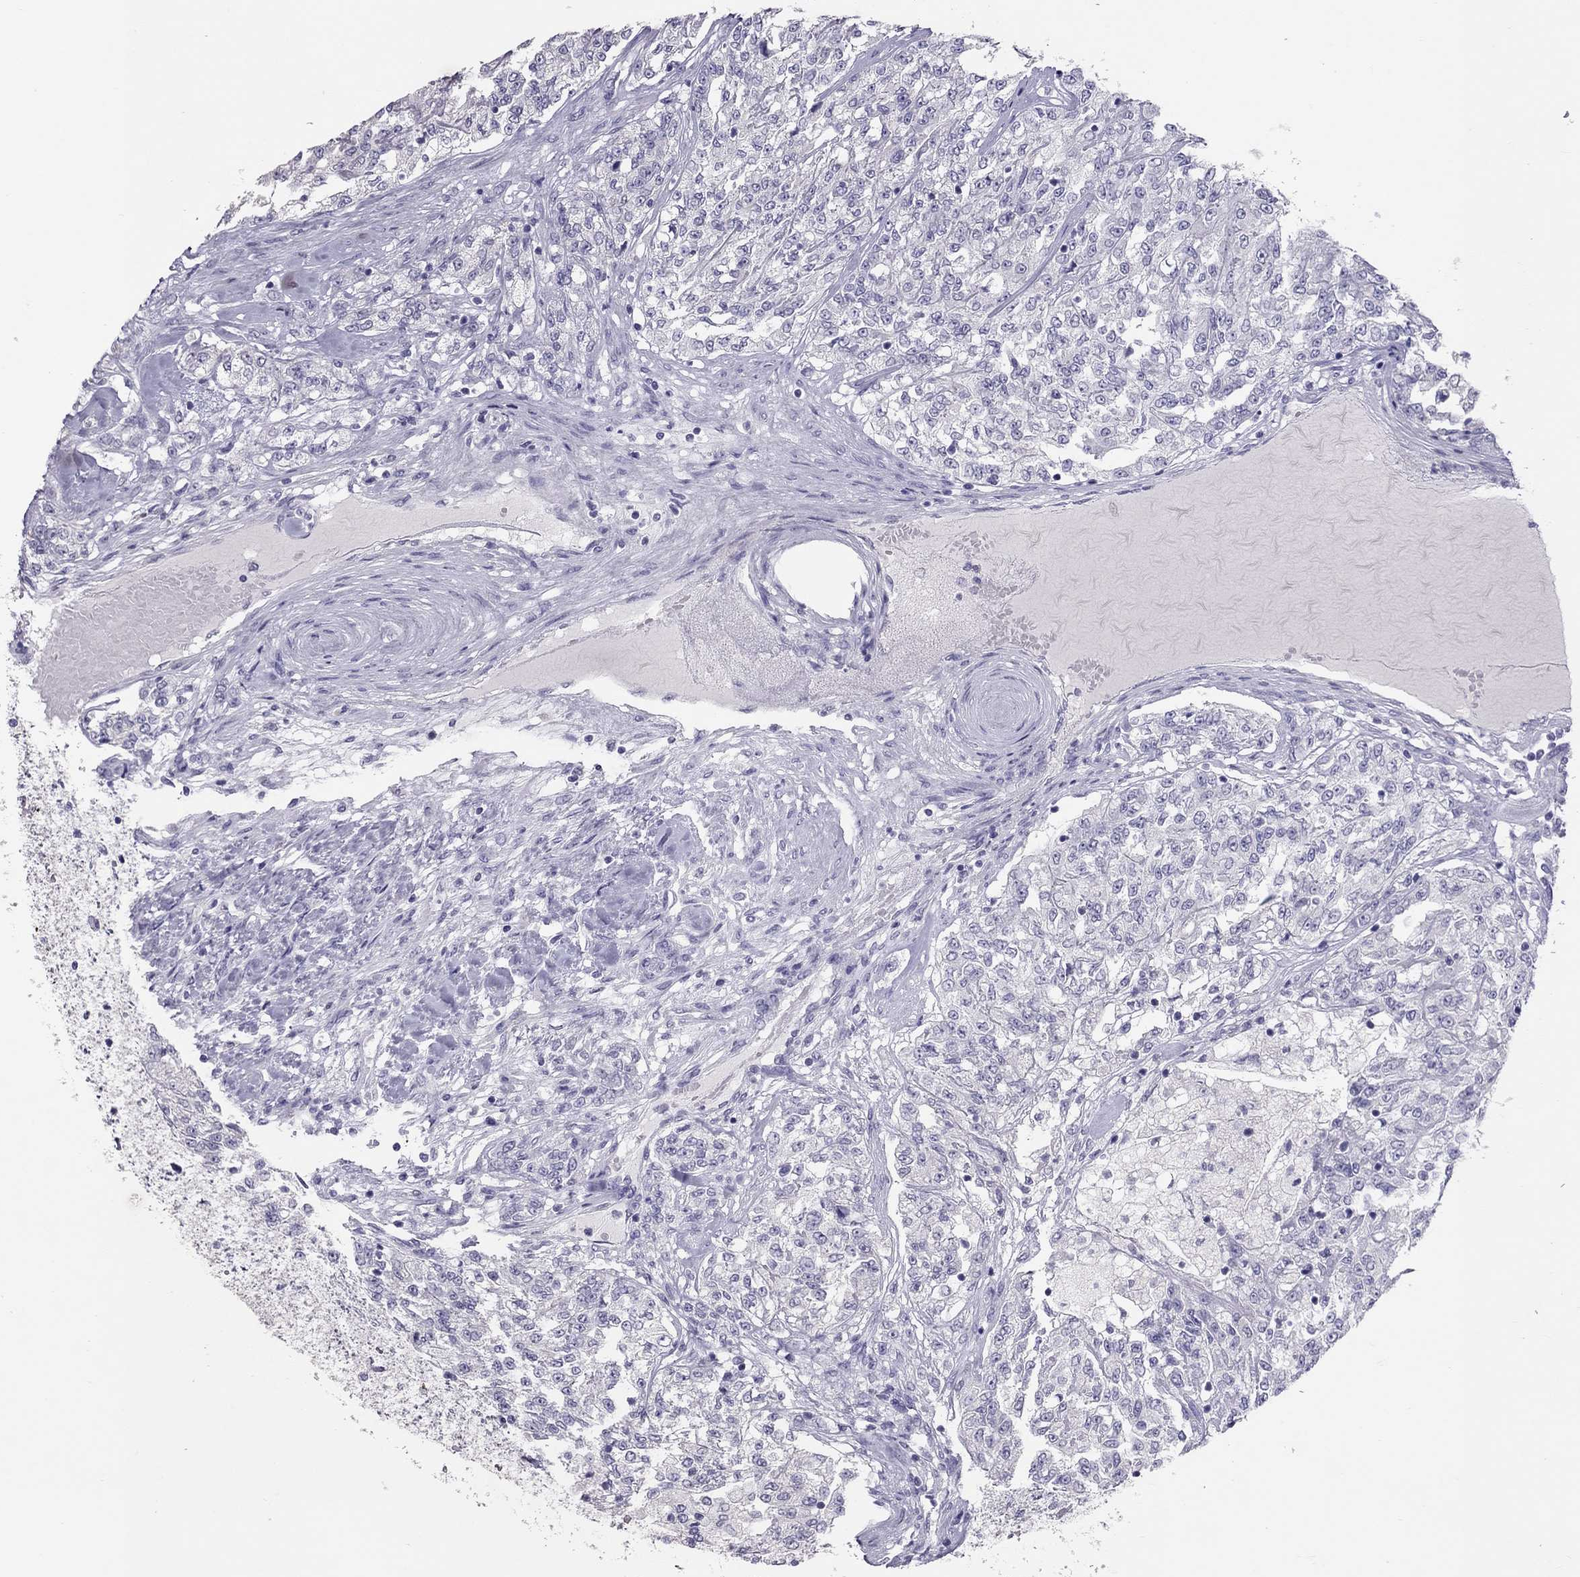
{"staining": {"intensity": "negative", "quantity": "none", "location": "none"}, "tissue": "renal cancer", "cell_type": "Tumor cells", "image_type": "cancer", "snomed": [{"axis": "morphology", "description": "Adenocarcinoma, NOS"}, {"axis": "topography", "description": "Kidney"}], "caption": "Immunohistochemistry of human renal cancer (adenocarcinoma) reveals no expression in tumor cells.", "gene": "PSMB11", "patient": {"sex": "female", "age": 63}}